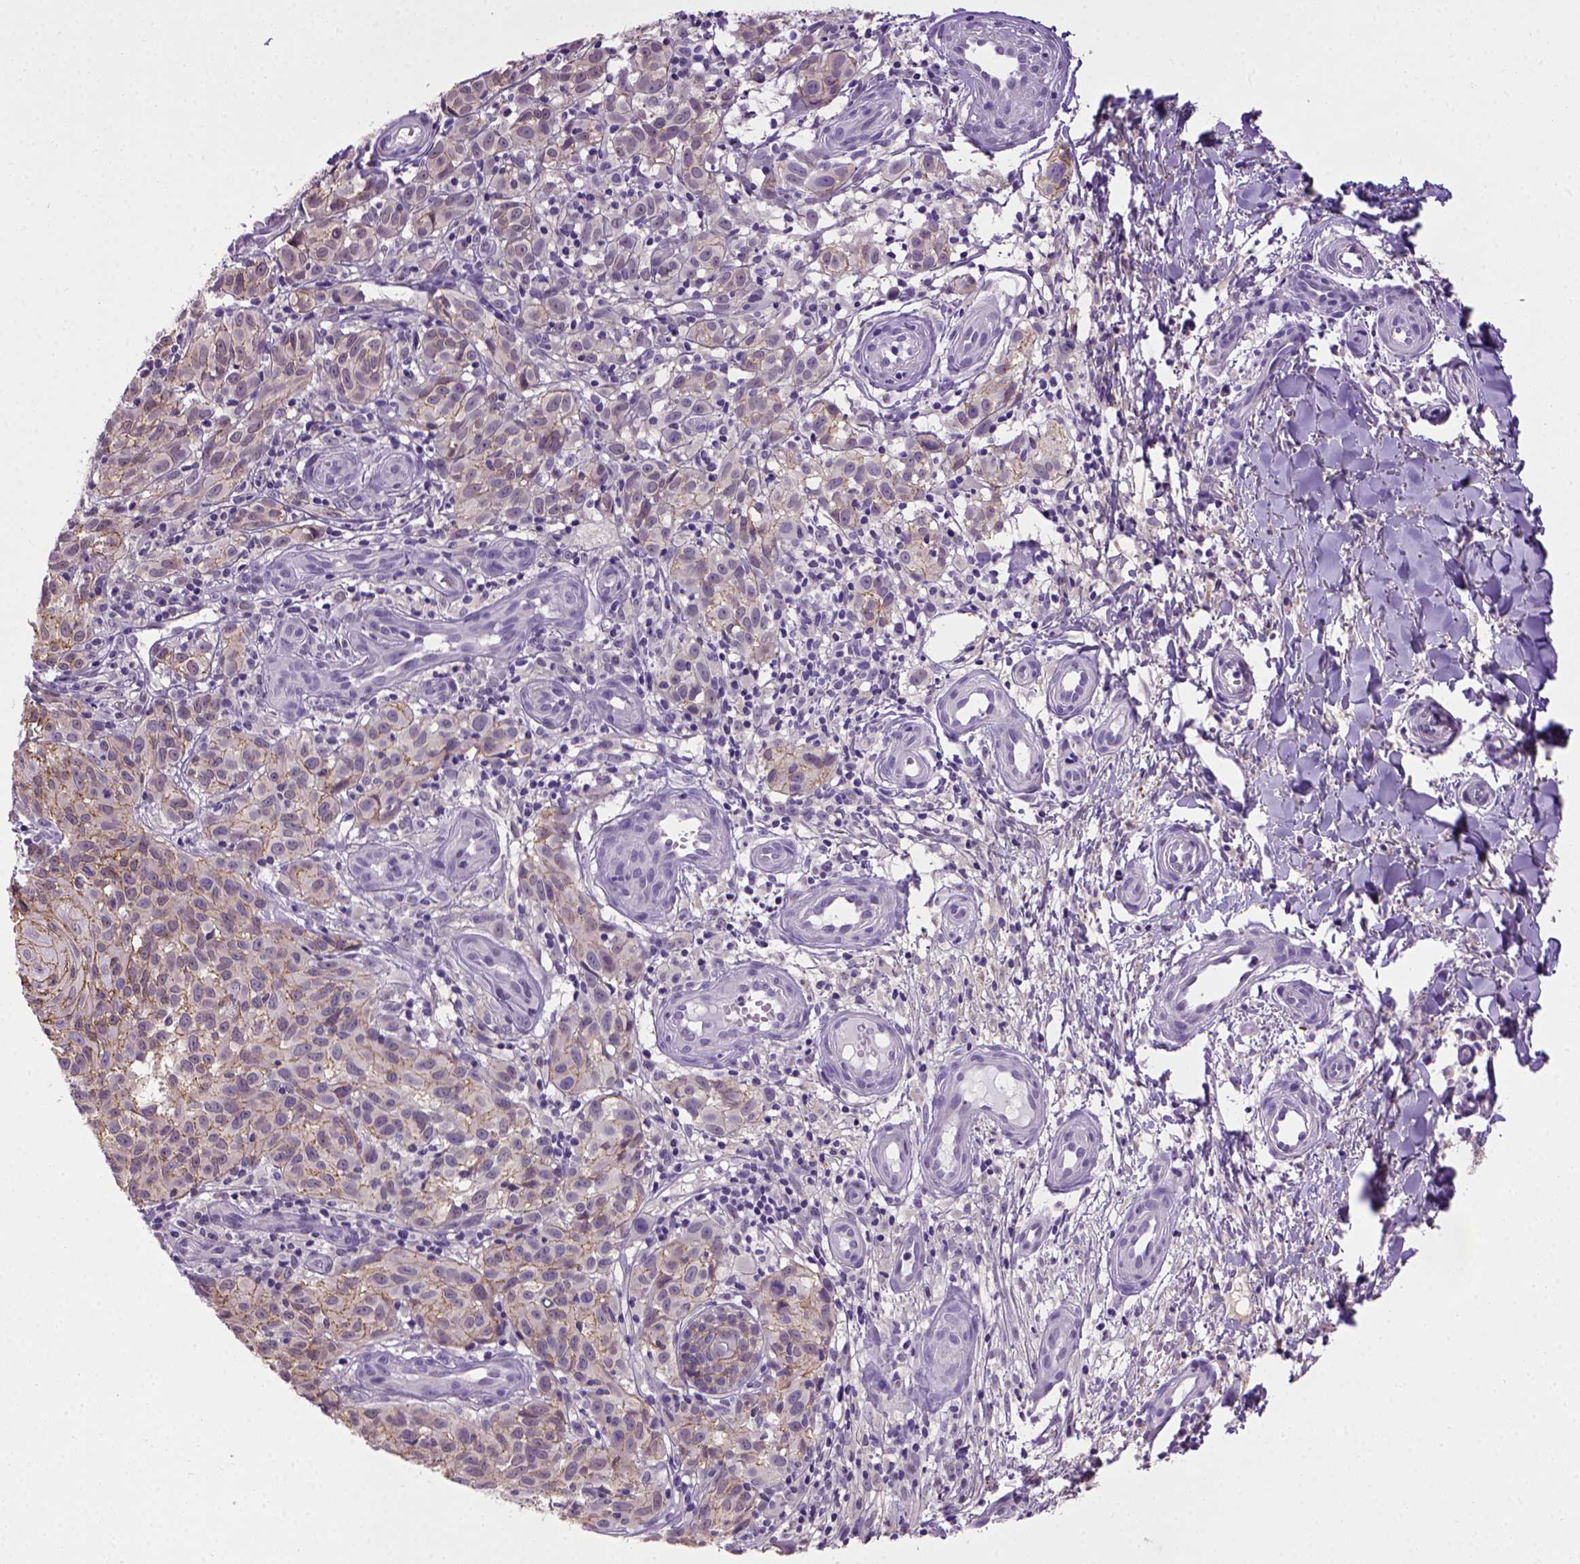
{"staining": {"intensity": "weak", "quantity": "25%-75%", "location": "cytoplasmic/membranous"}, "tissue": "melanoma", "cell_type": "Tumor cells", "image_type": "cancer", "snomed": [{"axis": "morphology", "description": "Malignant melanoma, NOS"}, {"axis": "topography", "description": "Skin"}], "caption": "Malignant melanoma tissue displays weak cytoplasmic/membranous positivity in about 25%-75% of tumor cells The protein is stained brown, and the nuclei are stained in blue (DAB (3,3'-diaminobenzidine) IHC with brightfield microscopy, high magnification).", "gene": "CDH1", "patient": {"sex": "female", "age": 53}}